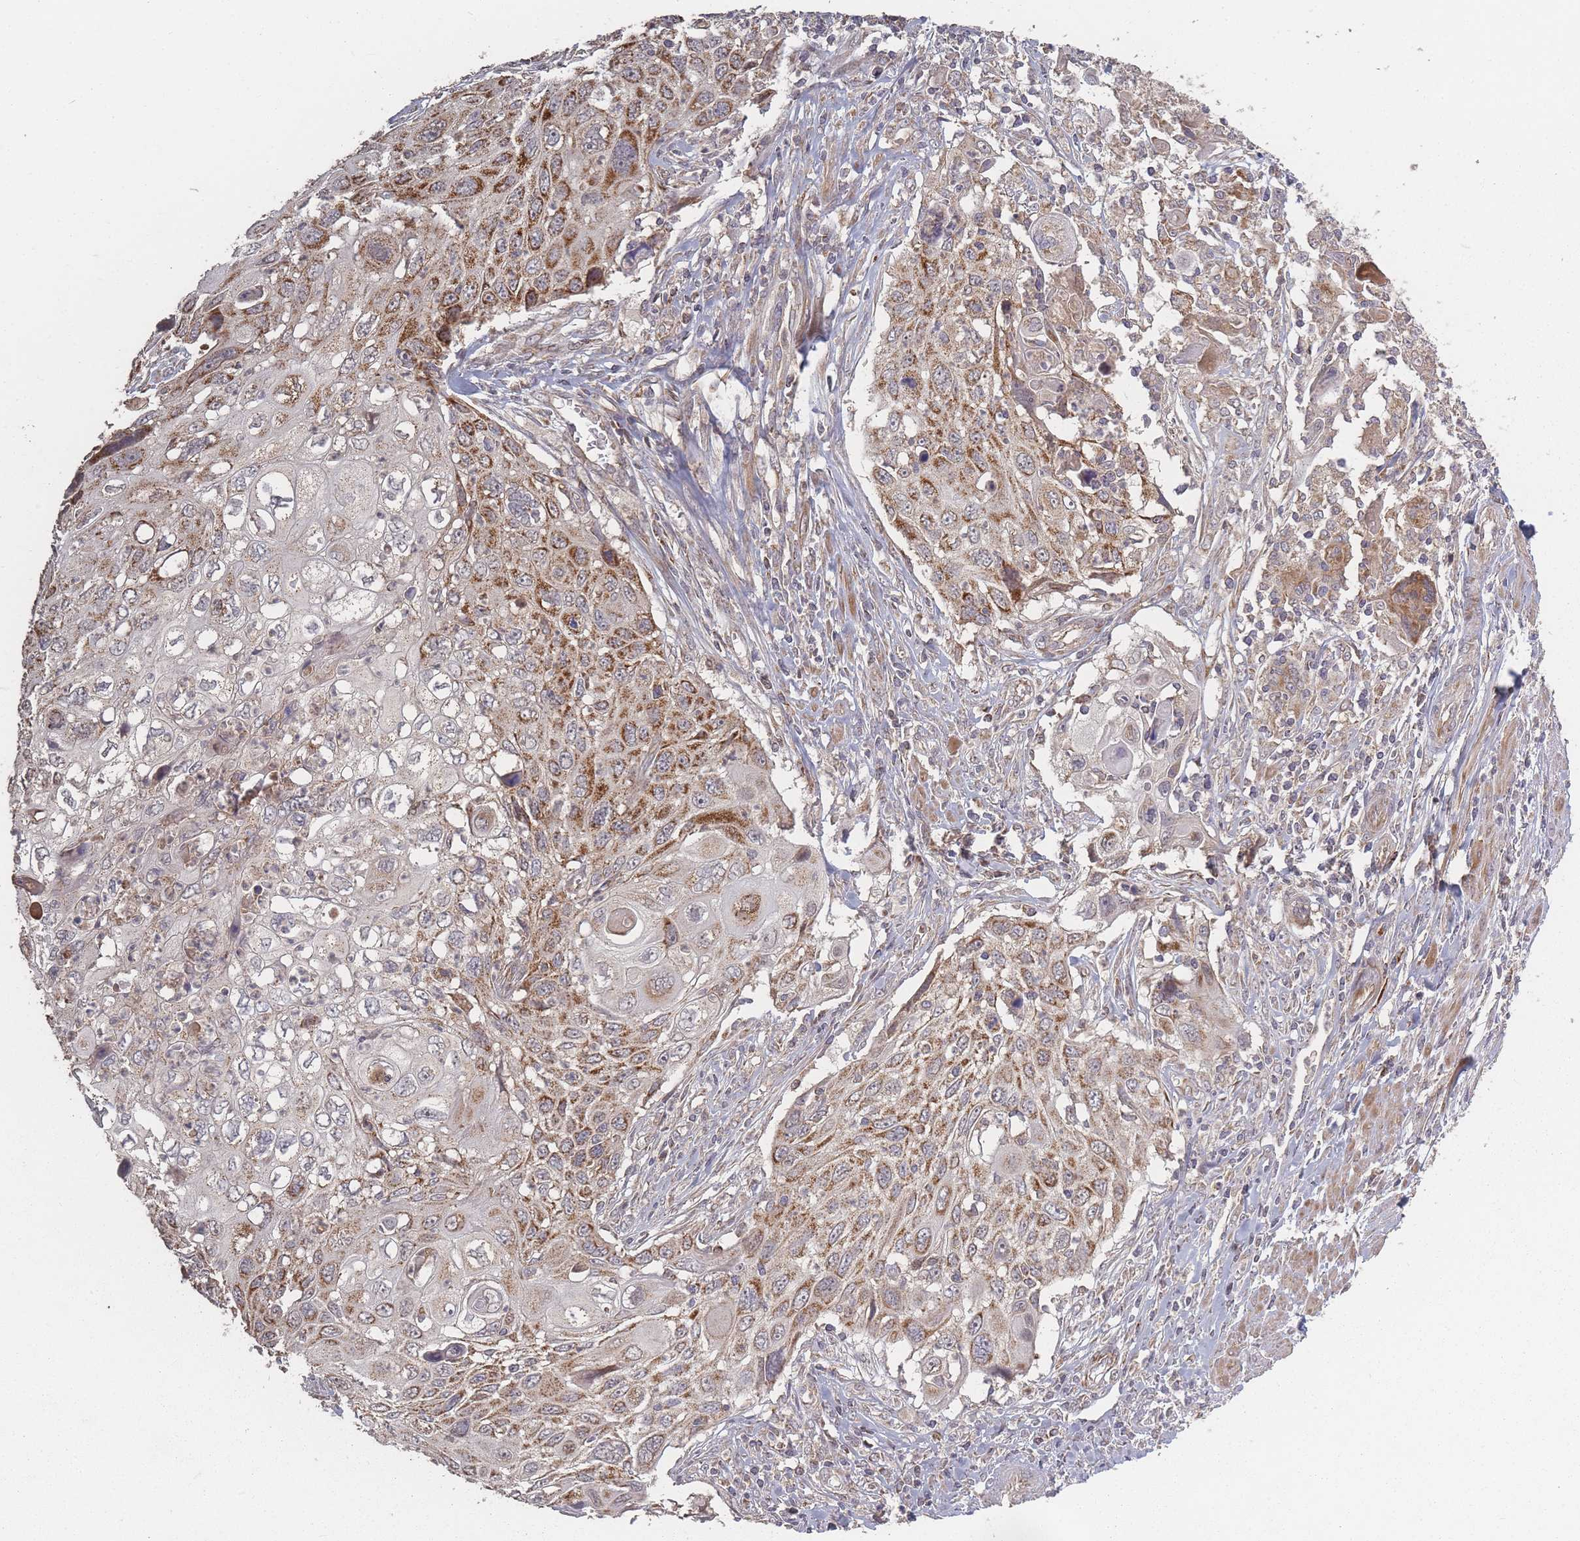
{"staining": {"intensity": "moderate", "quantity": ">75%", "location": "cytoplasmic/membranous"}, "tissue": "cervical cancer", "cell_type": "Tumor cells", "image_type": "cancer", "snomed": [{"axis": "morphology", "description": "Squamous cell carcinoma, NOS"}, {"axis": "topography", "description": "Cervix"}], "caption": "Cervical cancer (squamous cell carcinoma) was stained to show a protein in brown. There is medium levels of moderate cytoplasmic/membranous positivity in approximately >75% of tumor cells.", "gene": "LYRM7", "patient": {"sex": "female", "age": 70}}